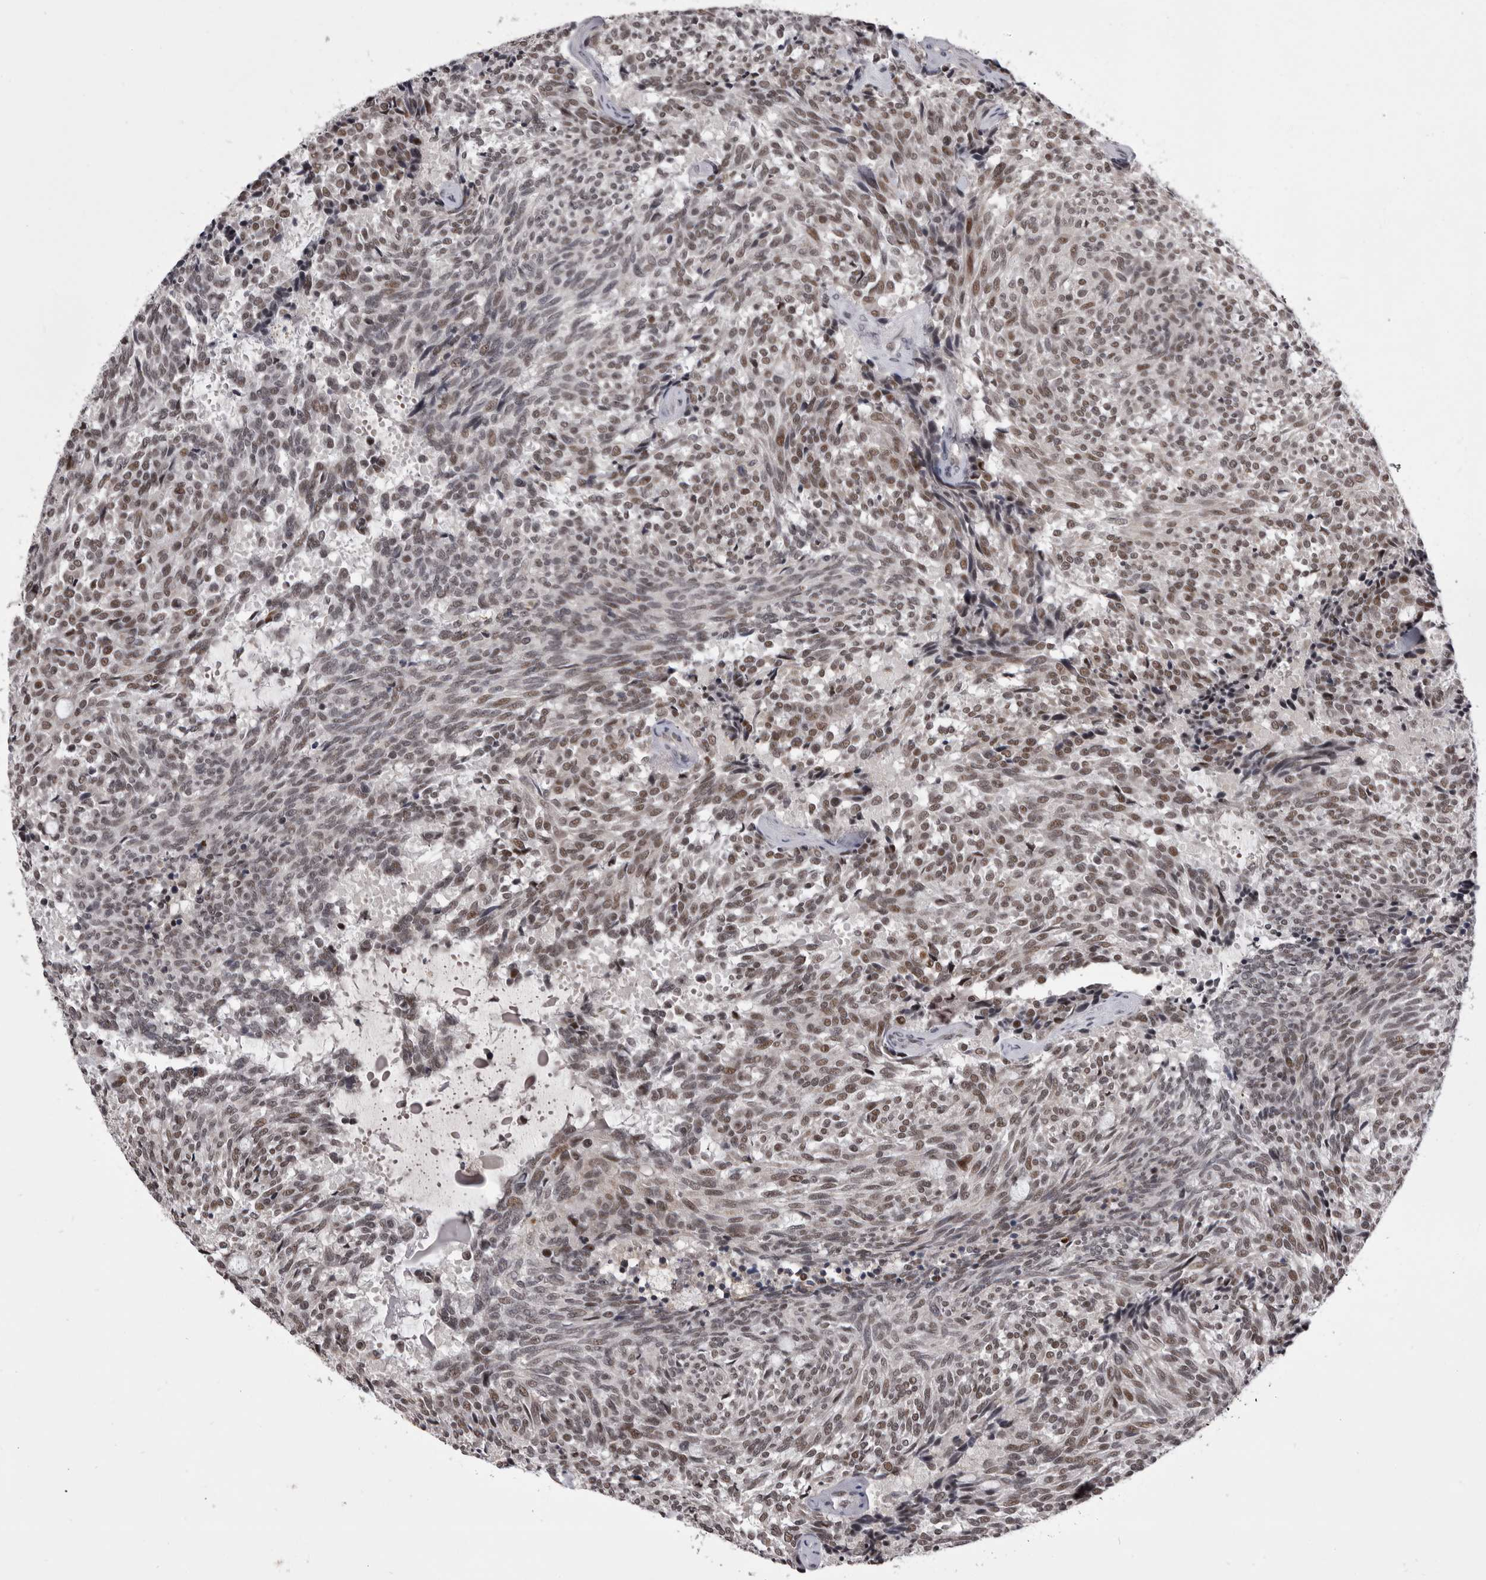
{"staining": {"intensity": "weak", "quantity": ">75%", "location": "nuclear"}, "tissue": "carcinoid", "cell_type": "Tumor cells", "image_type": "cancer", "snomed": [{"axis": "morphology", "description": "Carcinoid, malignant, NOS"}, {"axis": "topography", "description": "Pancreas"}], "caption": "About >75% of tumor cells in carcinoid show weak nuclear protein expression as visualized by brown immunohistochemical staining.", "gene": "PRPF3", "patient": {"sex": "female", "age": 54}}